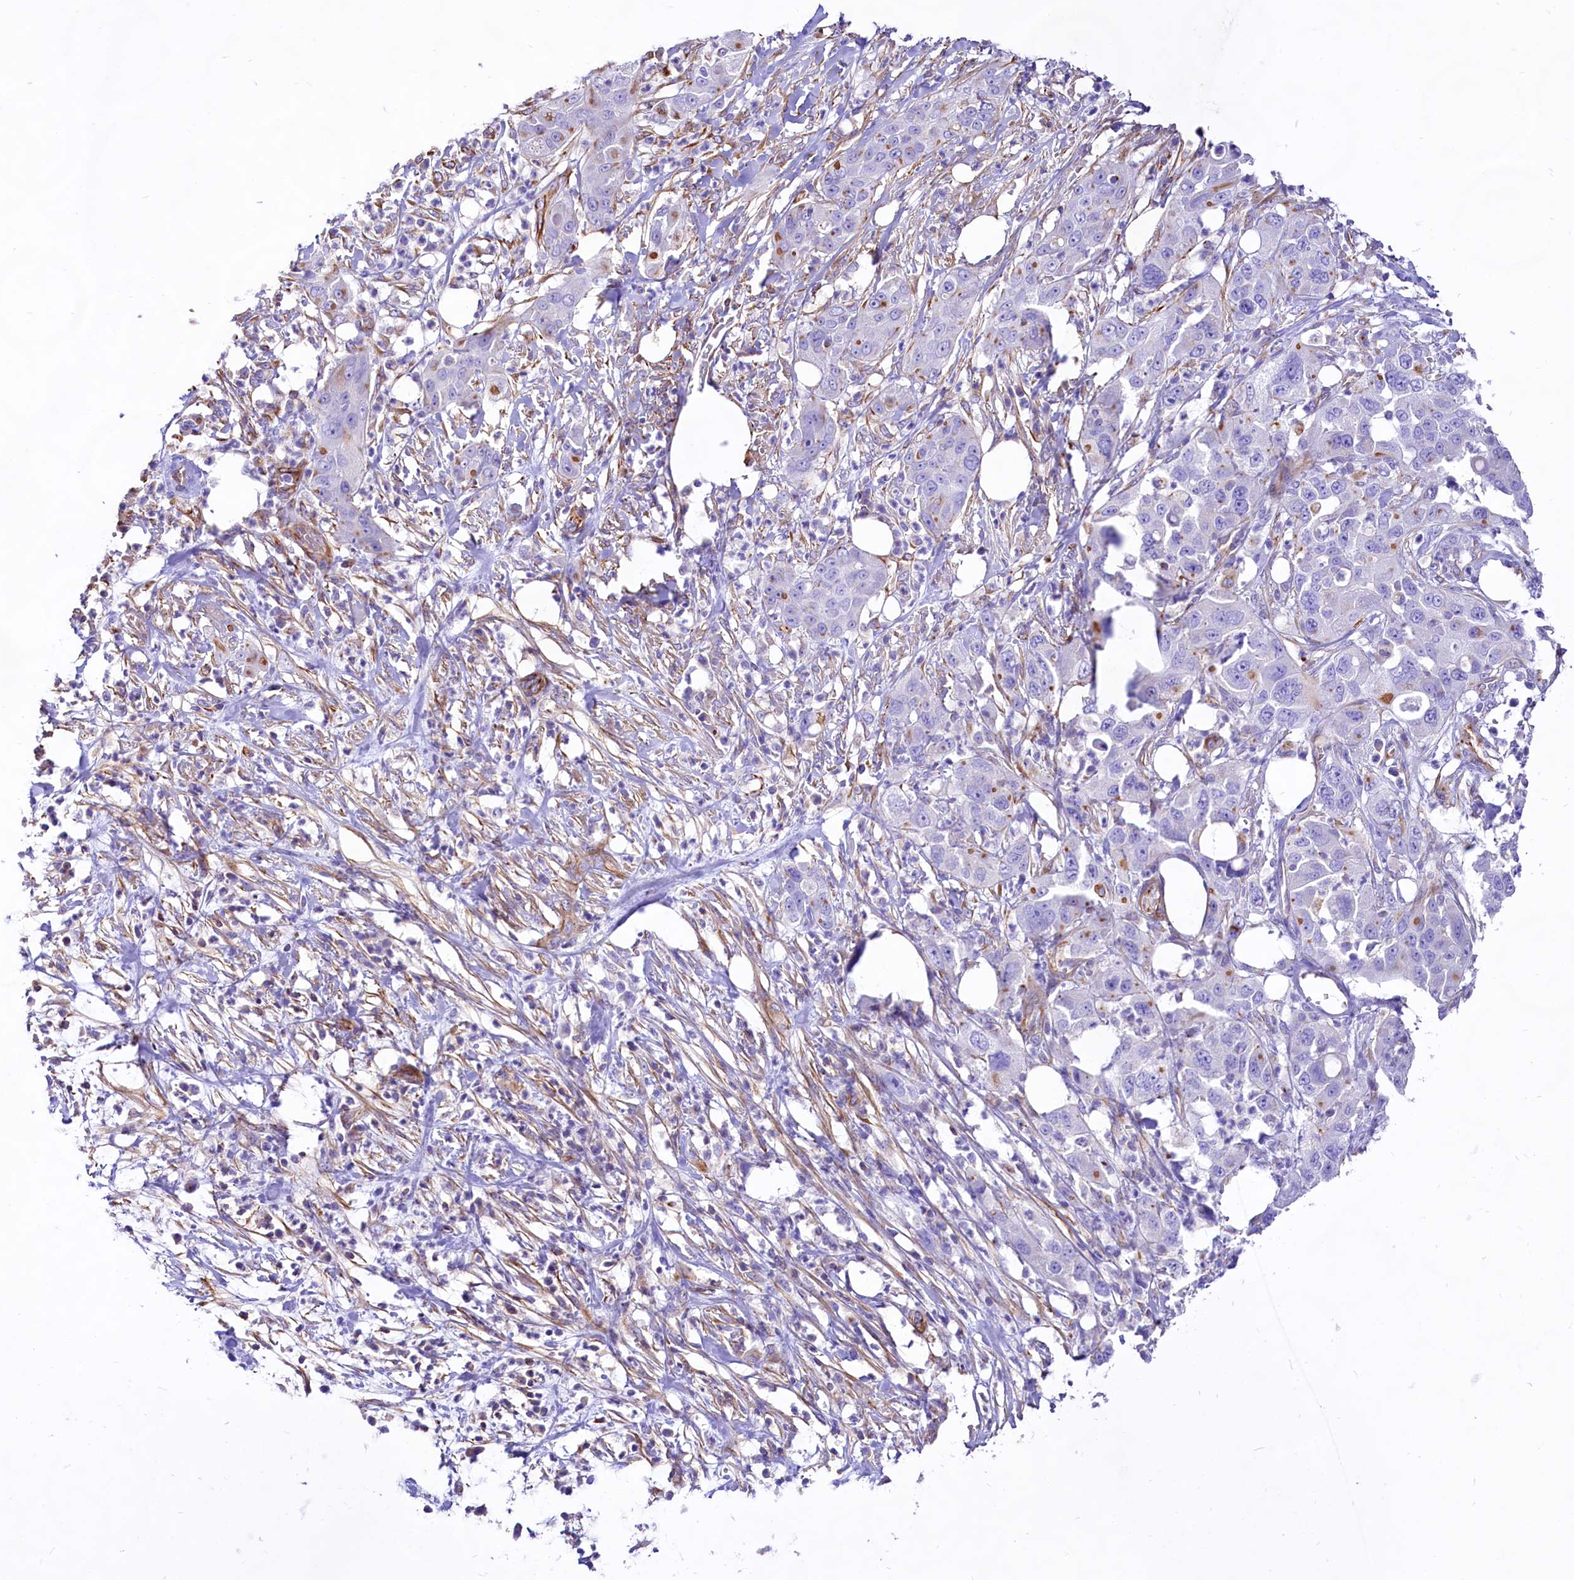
{"staining": {"intensity": "negative", "quantity": "none", "location": "none"}, "tissue": "pancreatic cancer", "cell_type": "Tumor cells", "image_type": "cancer", "snomed": [{"axis": "morphology", "description": "Adenocarcinoma, NOS"}, {"axis": "topography", "description": "Pancreas"}], "caption": "Protein analysis of adenocarcinoma (pancreatic) exhibits no significant expression in tumor cells.", "gene": "CD99", "patient": {"sex": "female", "age": 78}}